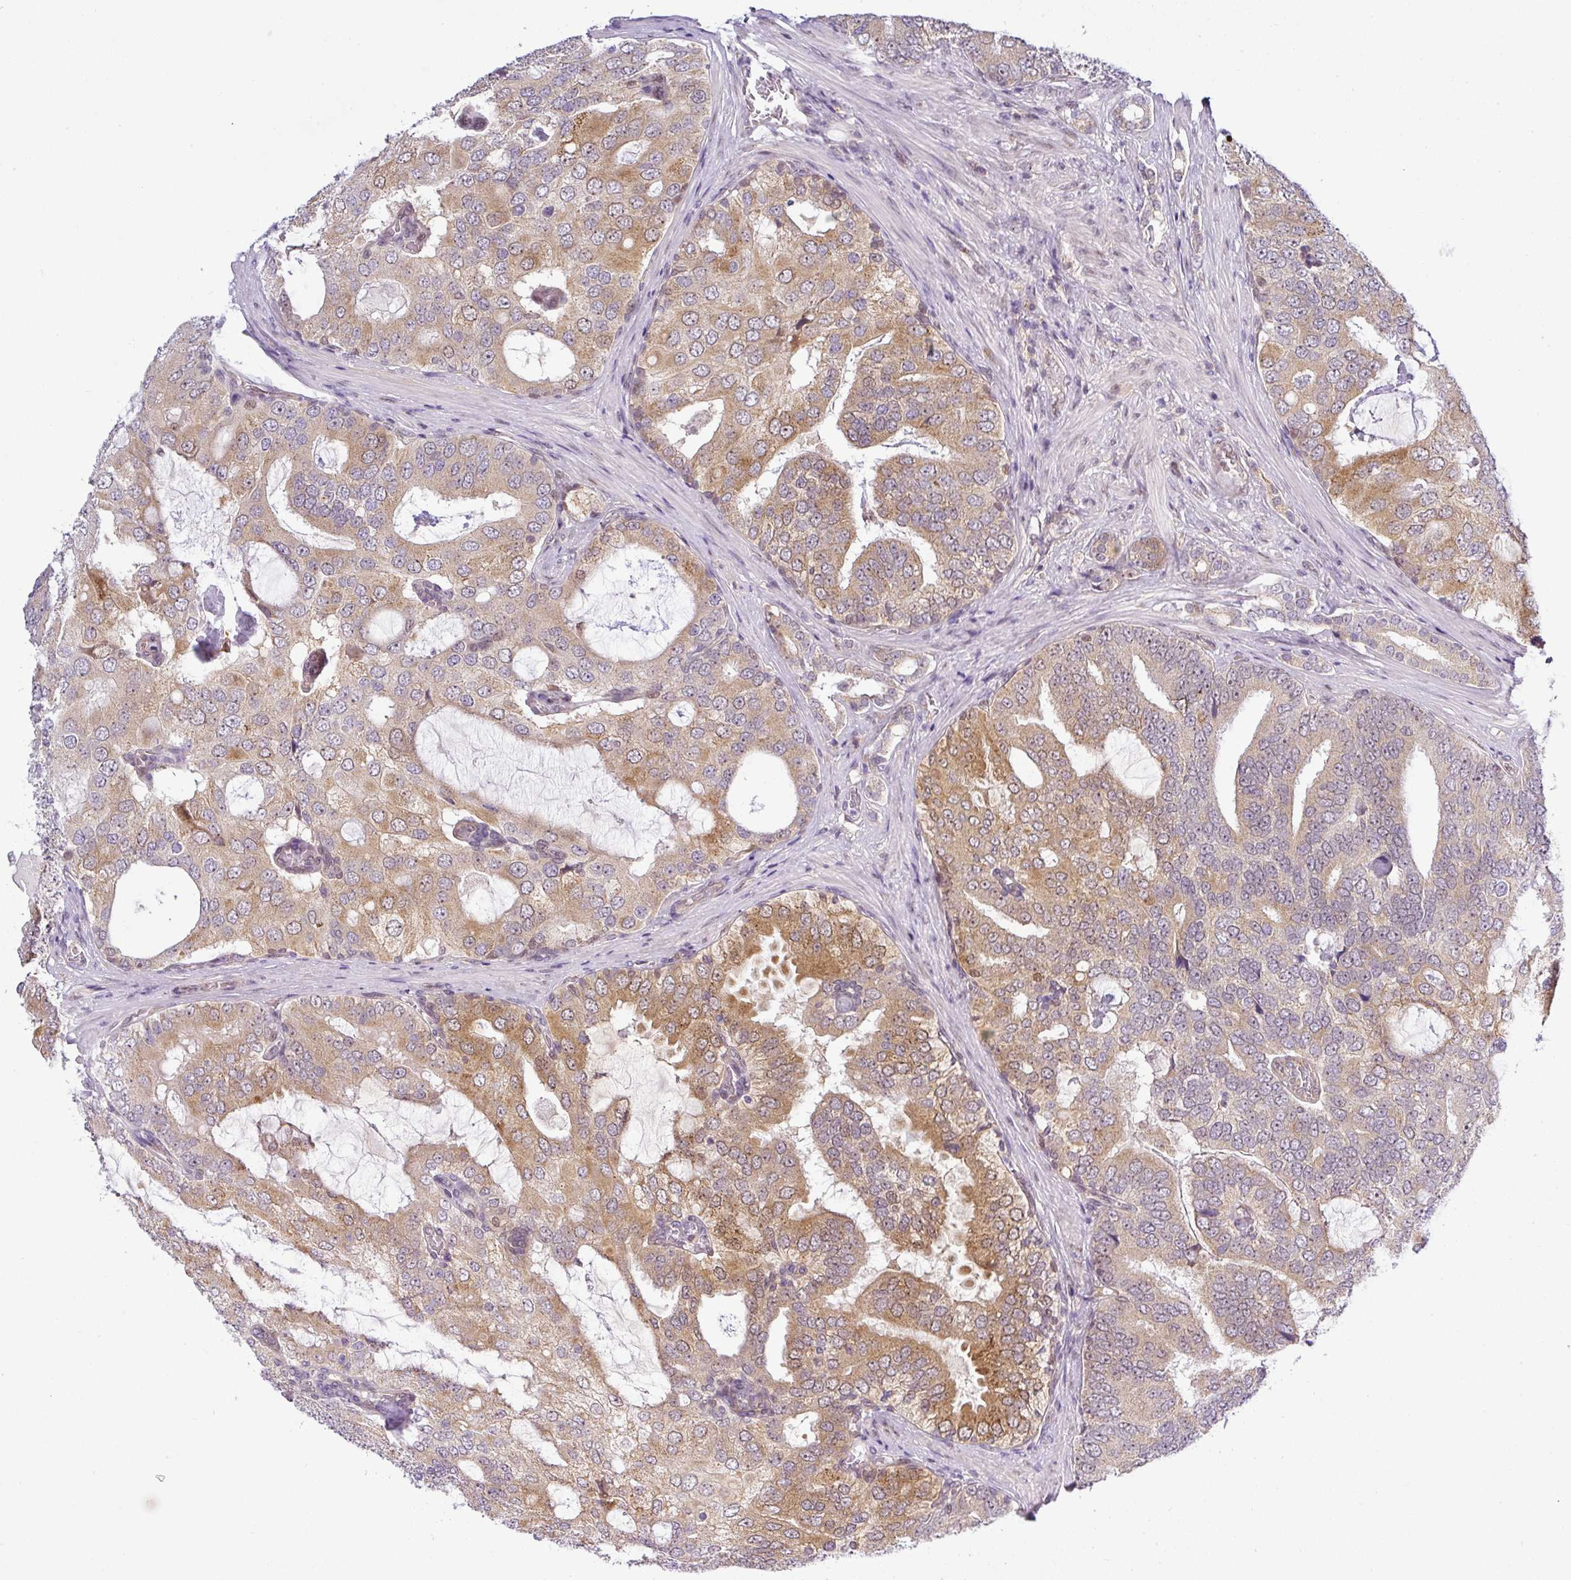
{"staining": {"intensity": "moderate", "quantity": "25%-75%", "location": "cytoplasmic/membranous"}, "tissue": "prostate cancer", "cell_type": "Tumor cells", "image_type": "cancer", "snomed": [{"axis": "morphology", "description": "Adenocarcinoma, High grade"}, {"axis": "topography", "description": "Prostate"}], "caption": "Adenocarcinoma (high-grade) (prostate) stained with a brown dye shows moderate cytoplasmic/membranous positive expression in about 25%-75% of tumor cells.", "gene": "NDUFB2", "patient": {"sex": "male", "age": 55}}